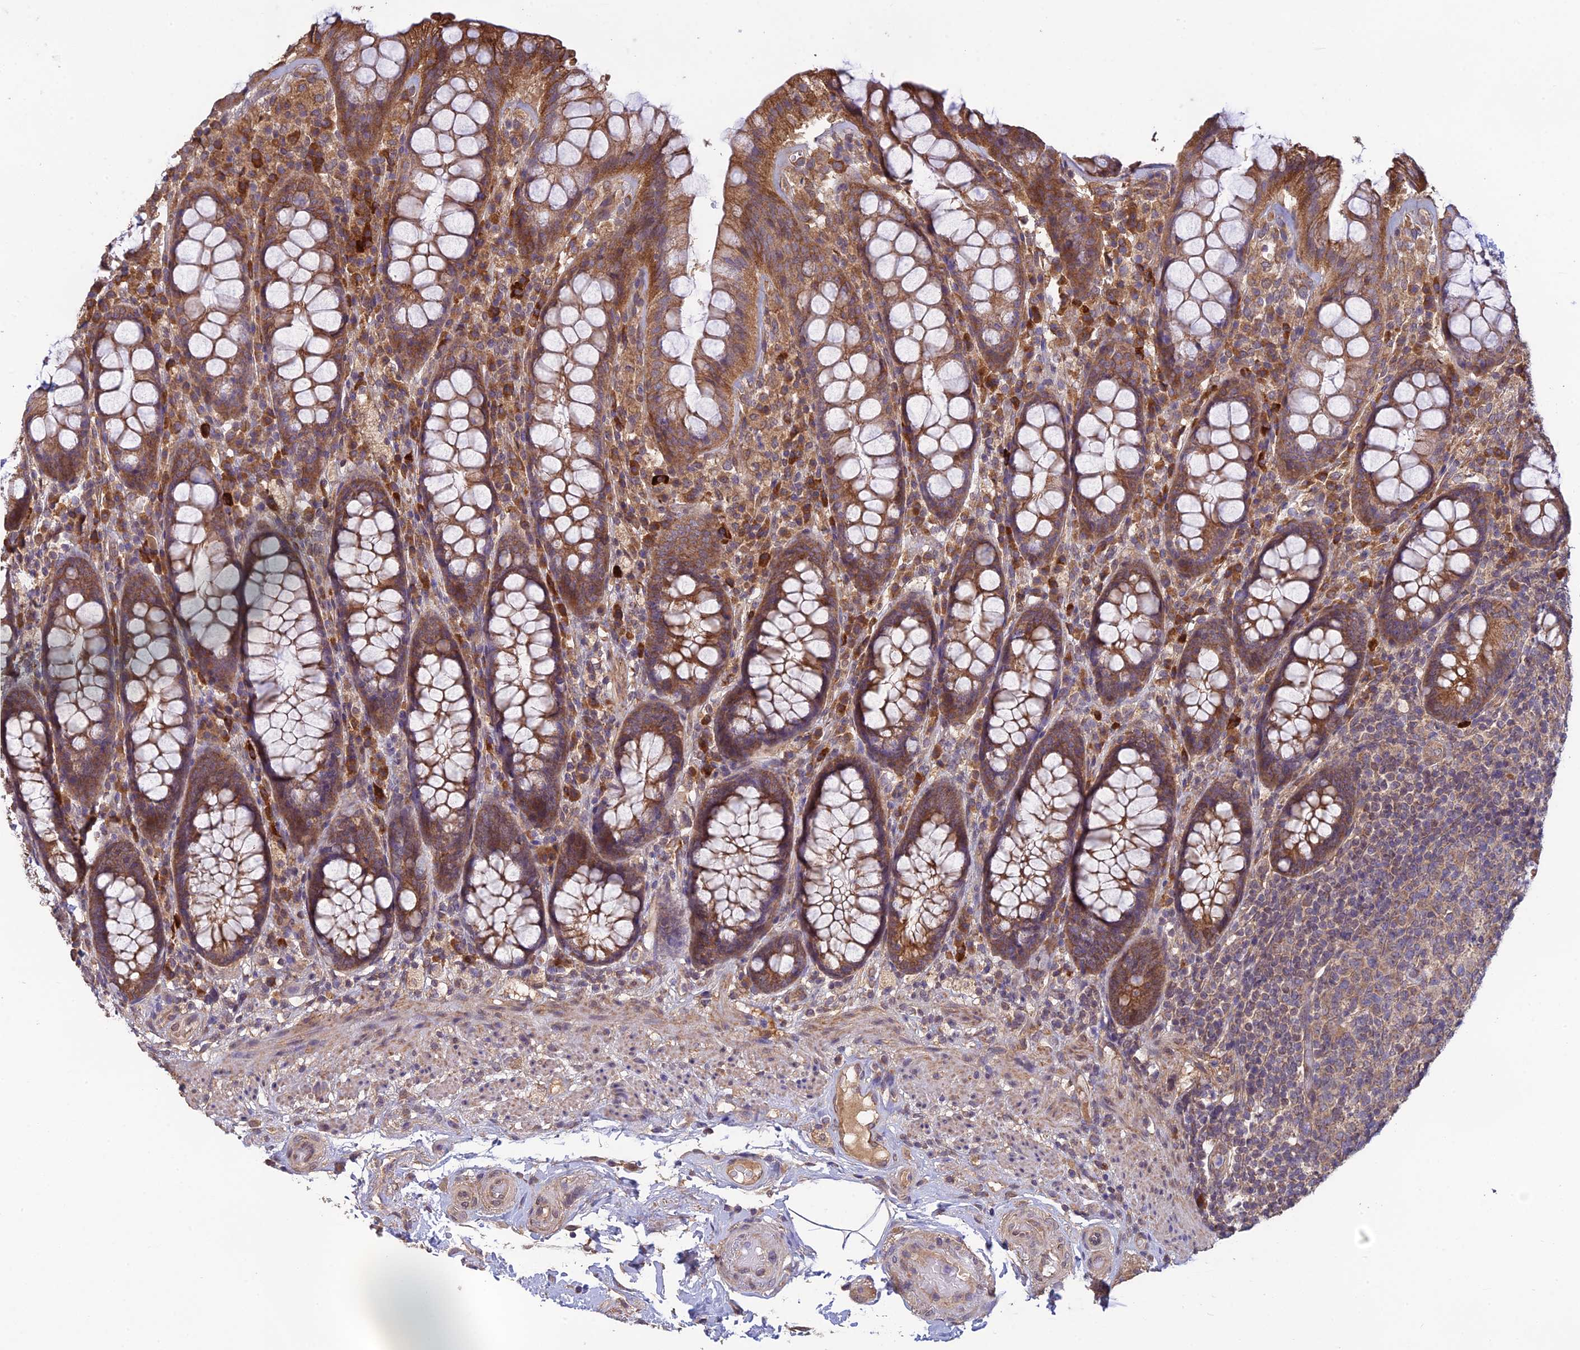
{"staining": {"intensity": "moderate", "quantity": ">75%", "location": "cytoplasmic/membranous"}, "tissue": "rectum", "cell_type": "Glandular cells", "image_type": "normal", "snomed": [{"axis": "morphology", "description": "Normal tissue, NOS"}, {"axis": "topography", "description": "Rectum"}], "caption": "Immunohistochemistry (IHC) image of benign human rectum stained for a protein (brown), which exhibits medium levels of moderate cytoplasmic/membranous staining in approximately >75% of glandular cells.", "gene": "MRNIP", "patient": {"sex": "male", "age": 83}}